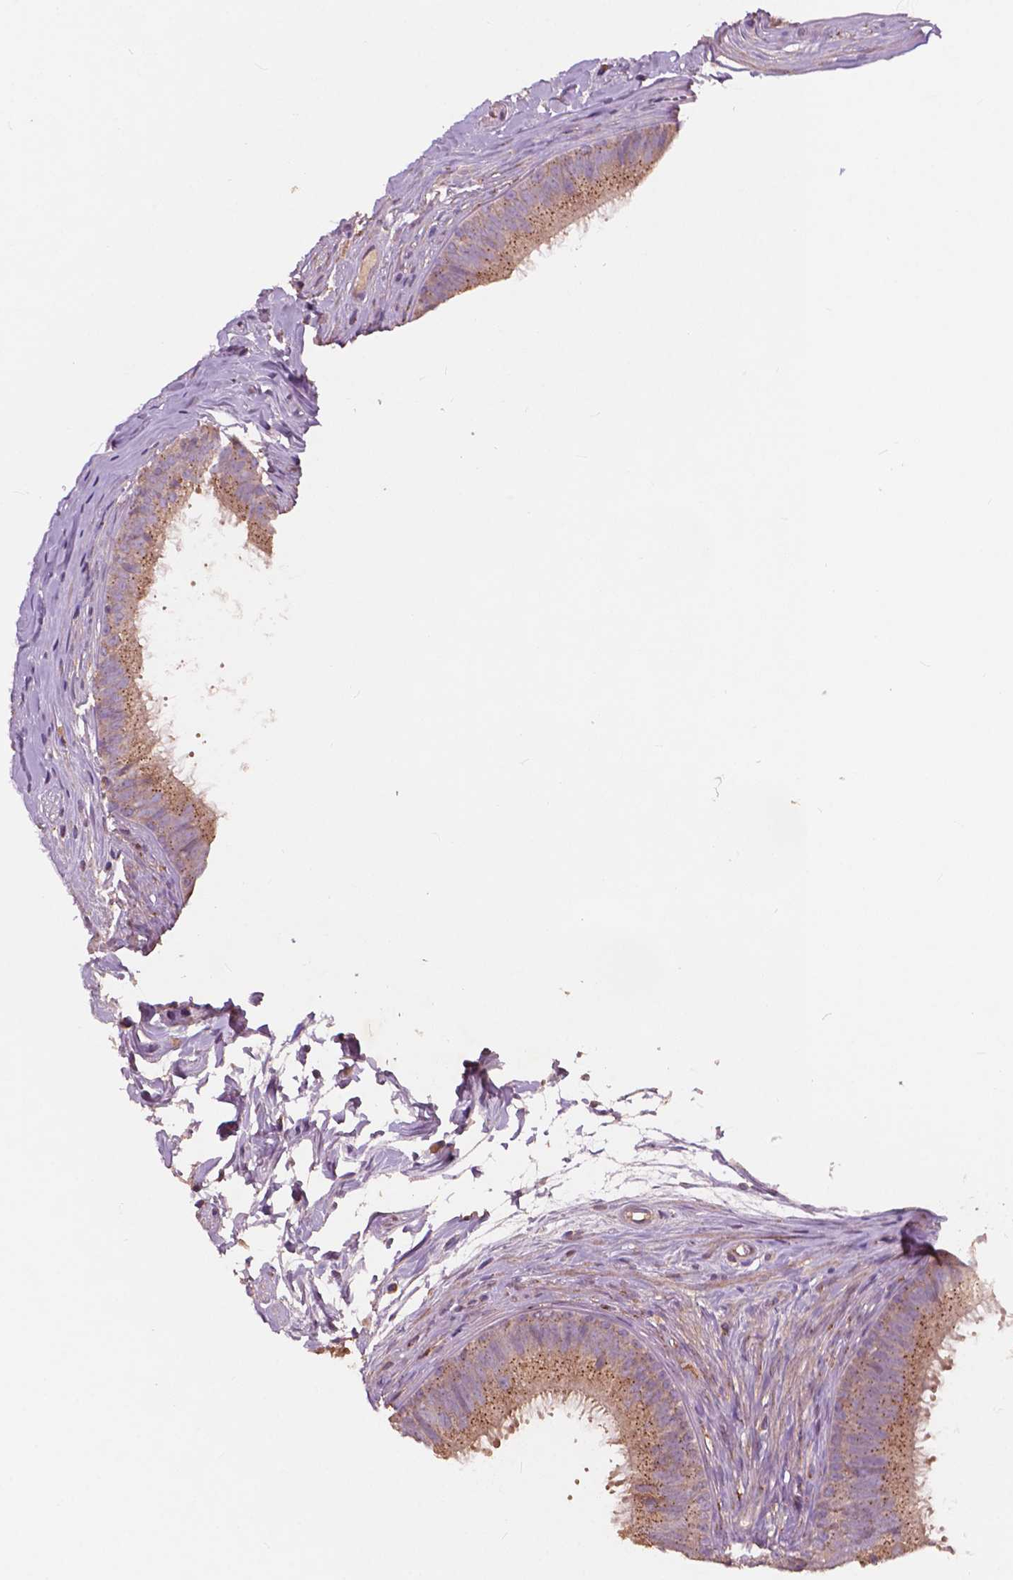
{"staining": {"intensity": "moderate", "quantity": ">75%", "location": "cytoplasmic/membranous"}, "tissue": "epididymis", "cell_type": "Glandular cells", "image_type": "normal", "snomed": [{"axis": "morphology", "description": "Normal tissue, NOS"}, {"axis": "topography", "description": "Epididymis"}], "caption": "Immunohistochemical staining of unremarkable human epididymis displays >75% levels of moderate cytoplasmic/membranous protein staining in approximately >75% of glandular cells. (DAB (3,3'-diaminobenzidine) = brown stain, brightfield microscopy at high magnification).", "gene": "CHPT1", "patient": {"sex": "male", "age": 24}}